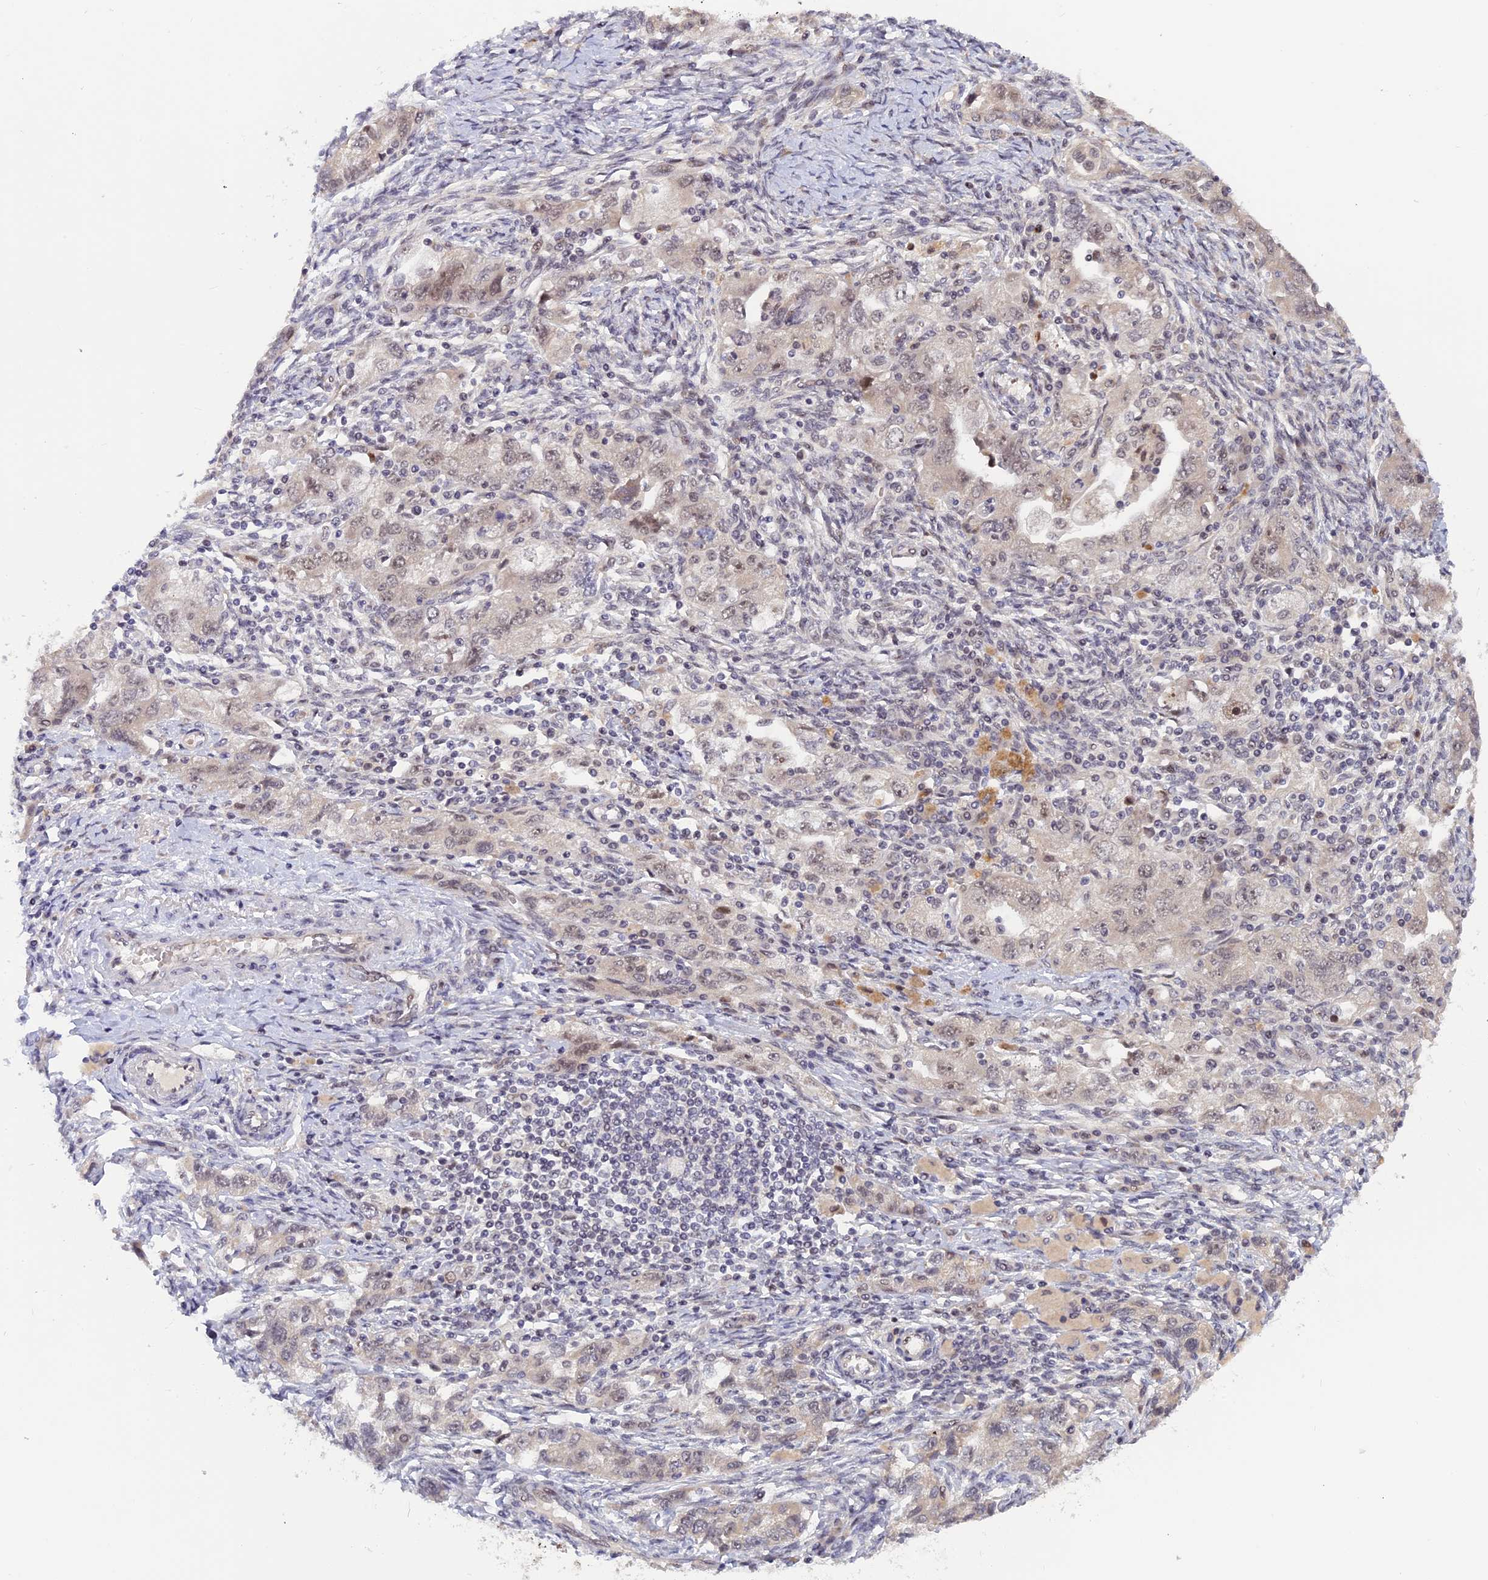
{"staining": {"intensity": "weak", "quantity": "<25%", "location": "nuclear"}, "tissue": "ovarian cancer", "cell_type": "Tumor cells", "image_type": "cancer", "snomed": [{"axis": "morphology", "description": "Carcinoma, NOS"}, {"axis": "morphology", "description": "Cystadenocarcinoma, serous, NOS"}, {"axis": "topography", "description": "Ovary"}], "caption": "Tumor cells show no significant protein positivity in ovarian serous cystadenocarcinoma. (DAB IHC with hematoxylin counter stain).", "gene": "POLR2C", "patient": {"sex": "female", "age": 69}}